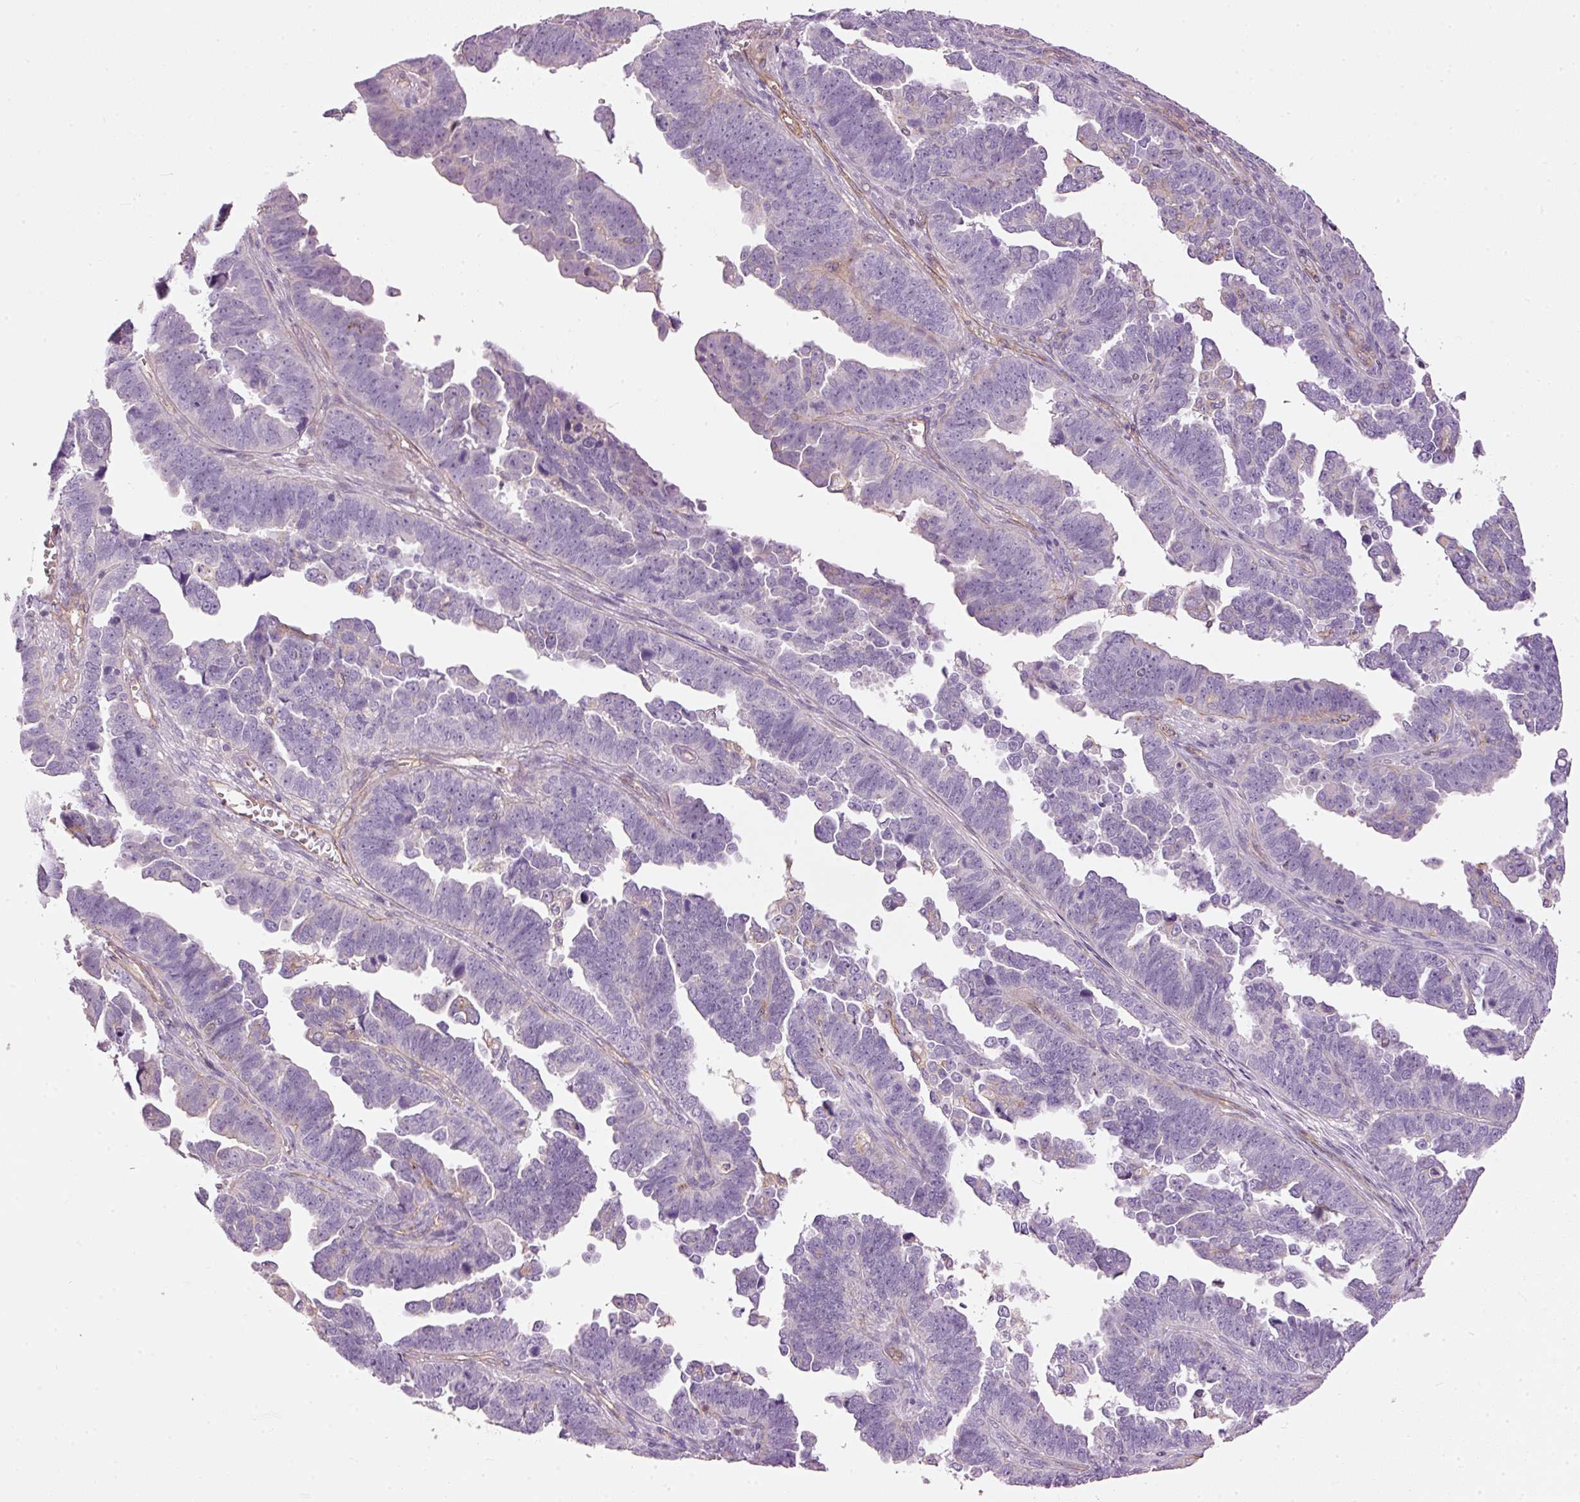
{"staining": {"intensity": "negative", "quantity": "none", "location": "none"}, "tissue": "endometrial cancer", "cell_type": "Tumor cells", "image_type": "cancer", "snomed": [{"axis": "morphology", "description": "Adenocarcinoma, NOS"}, {"axis": "topography", "description": "Endometrium"}], "caption": "There is no significant positivity in tumor cells of endometrial cancer.", "gene": "OSR2", "patient": {"sex": "female", "age": 75}}